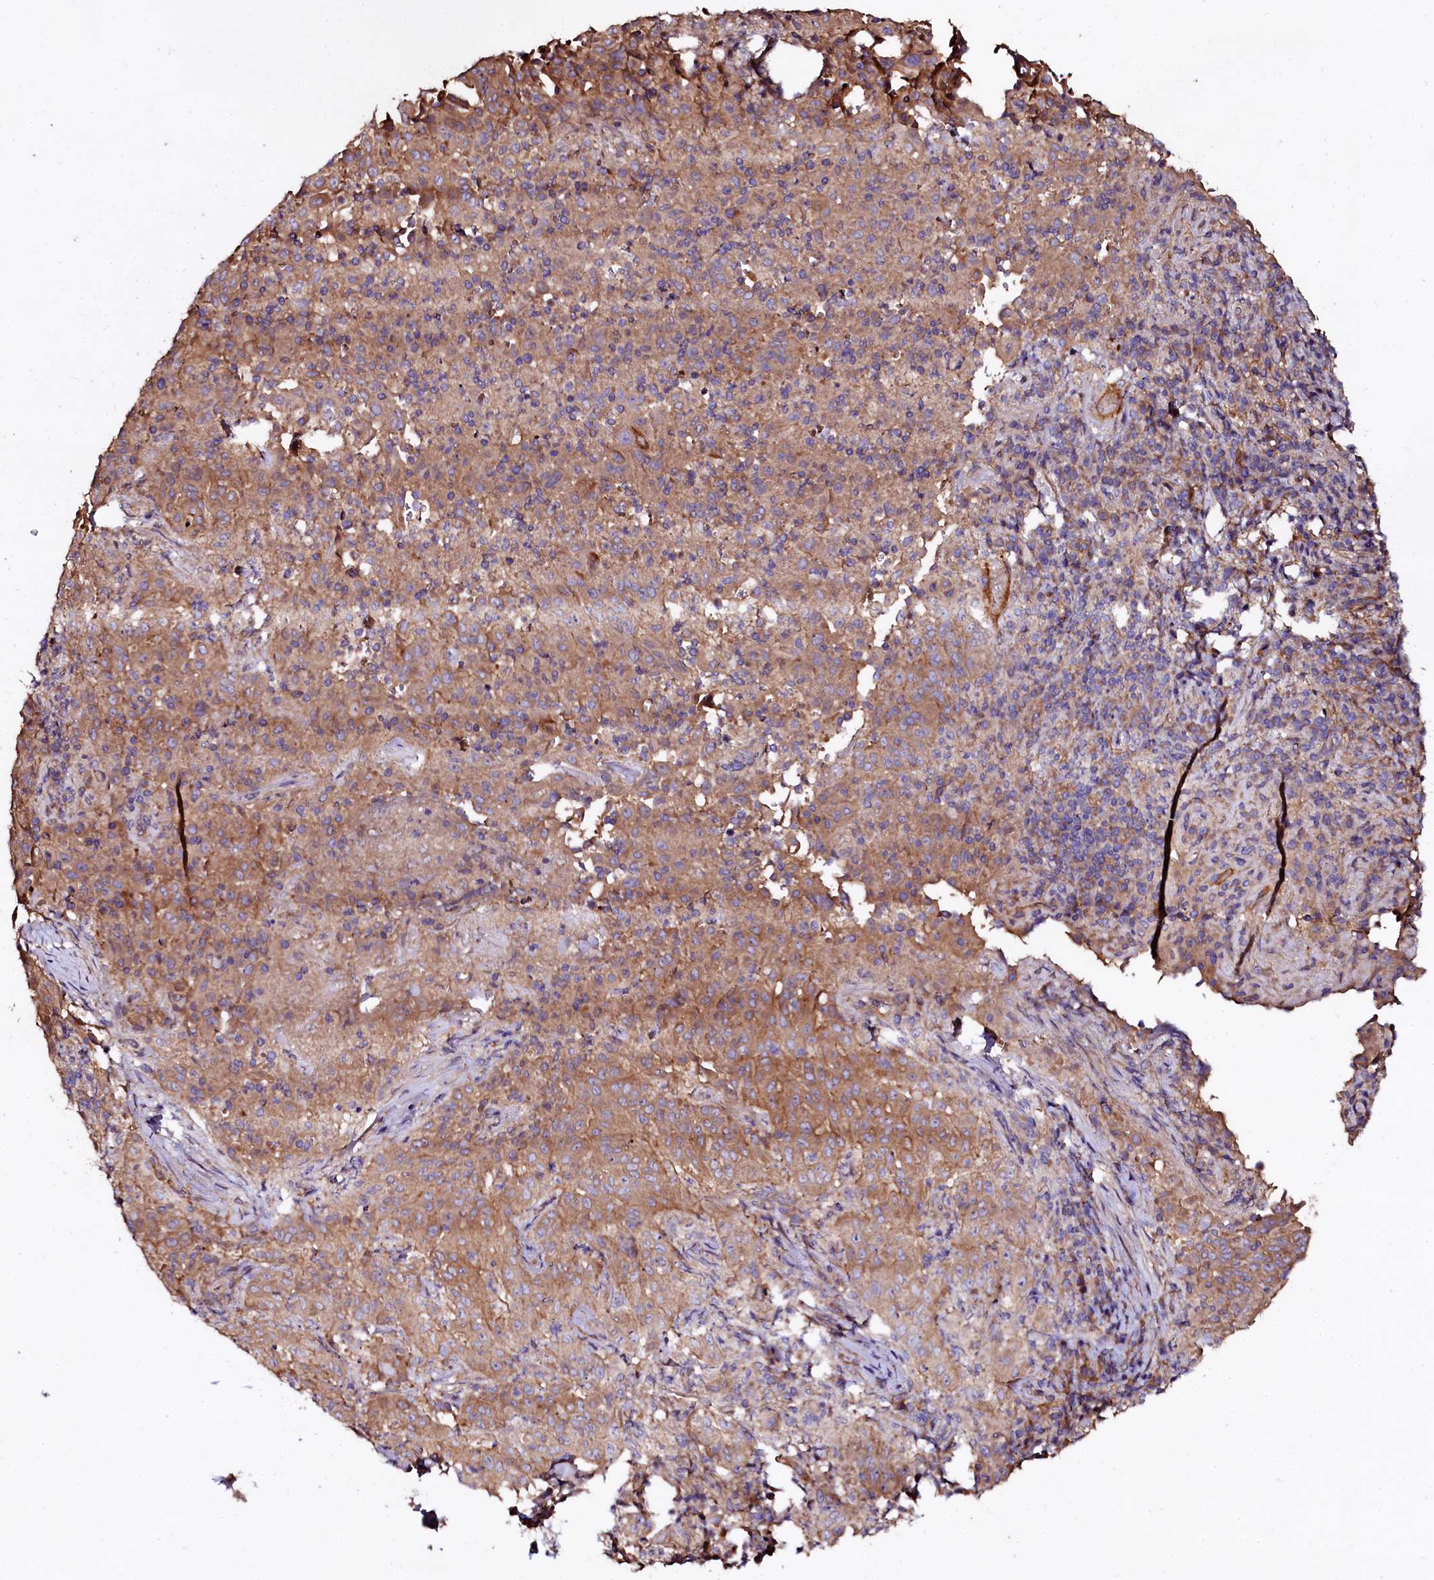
{"staining": {"intensity": "moderate", "quantity": ">75%", "location": "cytoplasmic/membranous"}, "tissue": "pancreatic cancer", "cell_type": "Tumor cells", "image_type": "cancer", "snomed": [{"axis": "morphology", "description": "Adenocarcinoma, NOS"}, {"axis": "topography", "description": "Pancreas"}], "caption": "Immunohistochemistry of pancreatic cancer shows medium levels of moderate cytoplasmic/membranous positivity in approximately >75% of tumor cells.", "gene": "APPL2", "patient": {"sex": "male", "age": 51}}